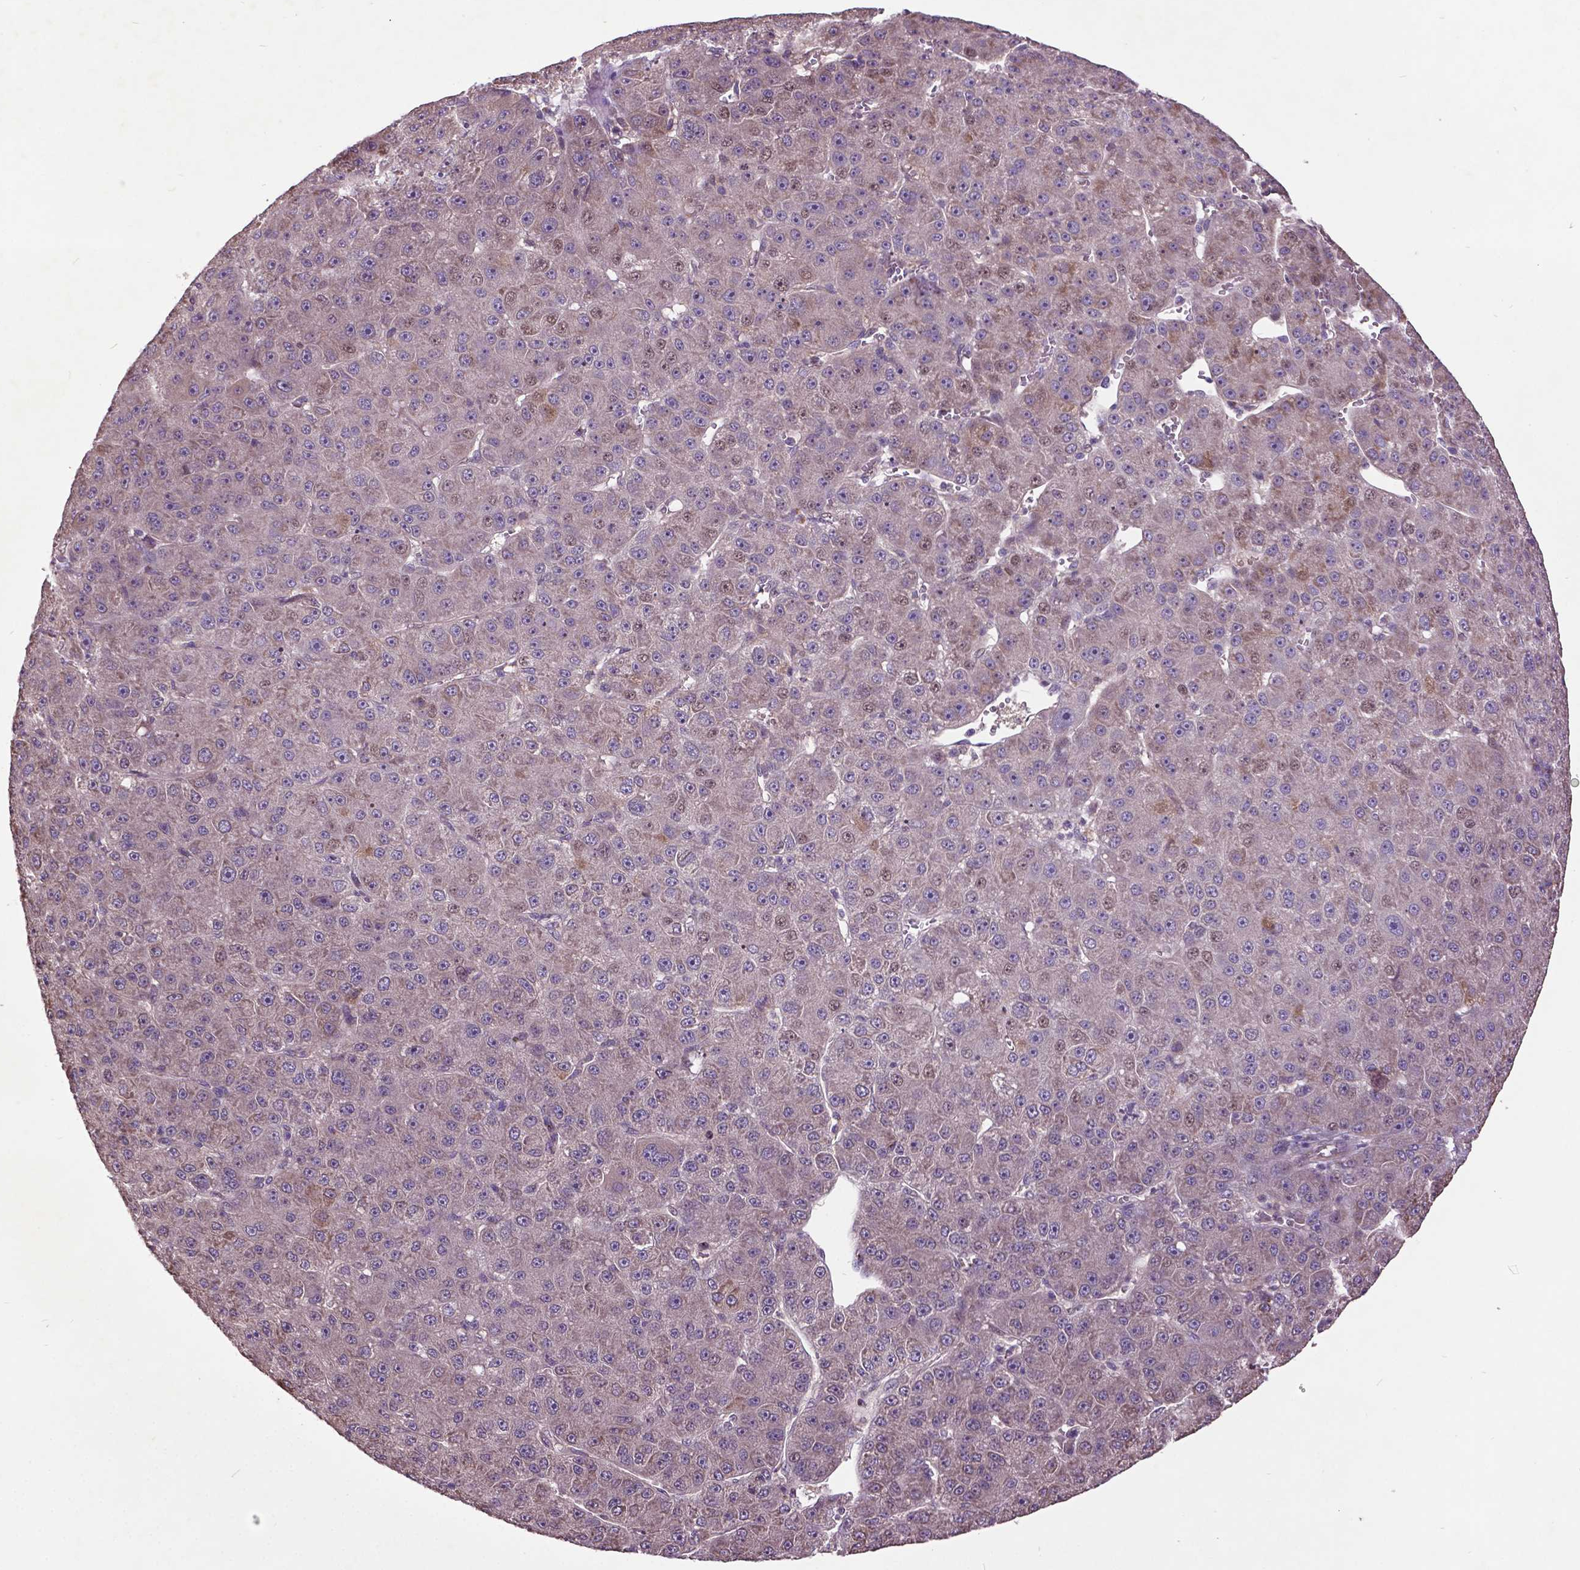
{"staining": {"intensity": "negative", "quantity": "none", "location": "none"}, "tissue": "liver cancer", "cell_type": "Tumor cells", "image_type": "cancer", "snomed": [{"axis": "morphology", "description": "Carcinoma, Hepatocellular, NOS"}, {"axis": "topography", "description": "Liver"}], "caption": "Protein analysis of hepatocellular carcinoma (liver) displays no significant expression in tumor cells. Brightfield microscopy of IHC stained with DAB (brown) and hematoxylin (blue), captured at high magnification.", "gene": "AP1S3", "patient": {"sex": "male", "age": 67}}